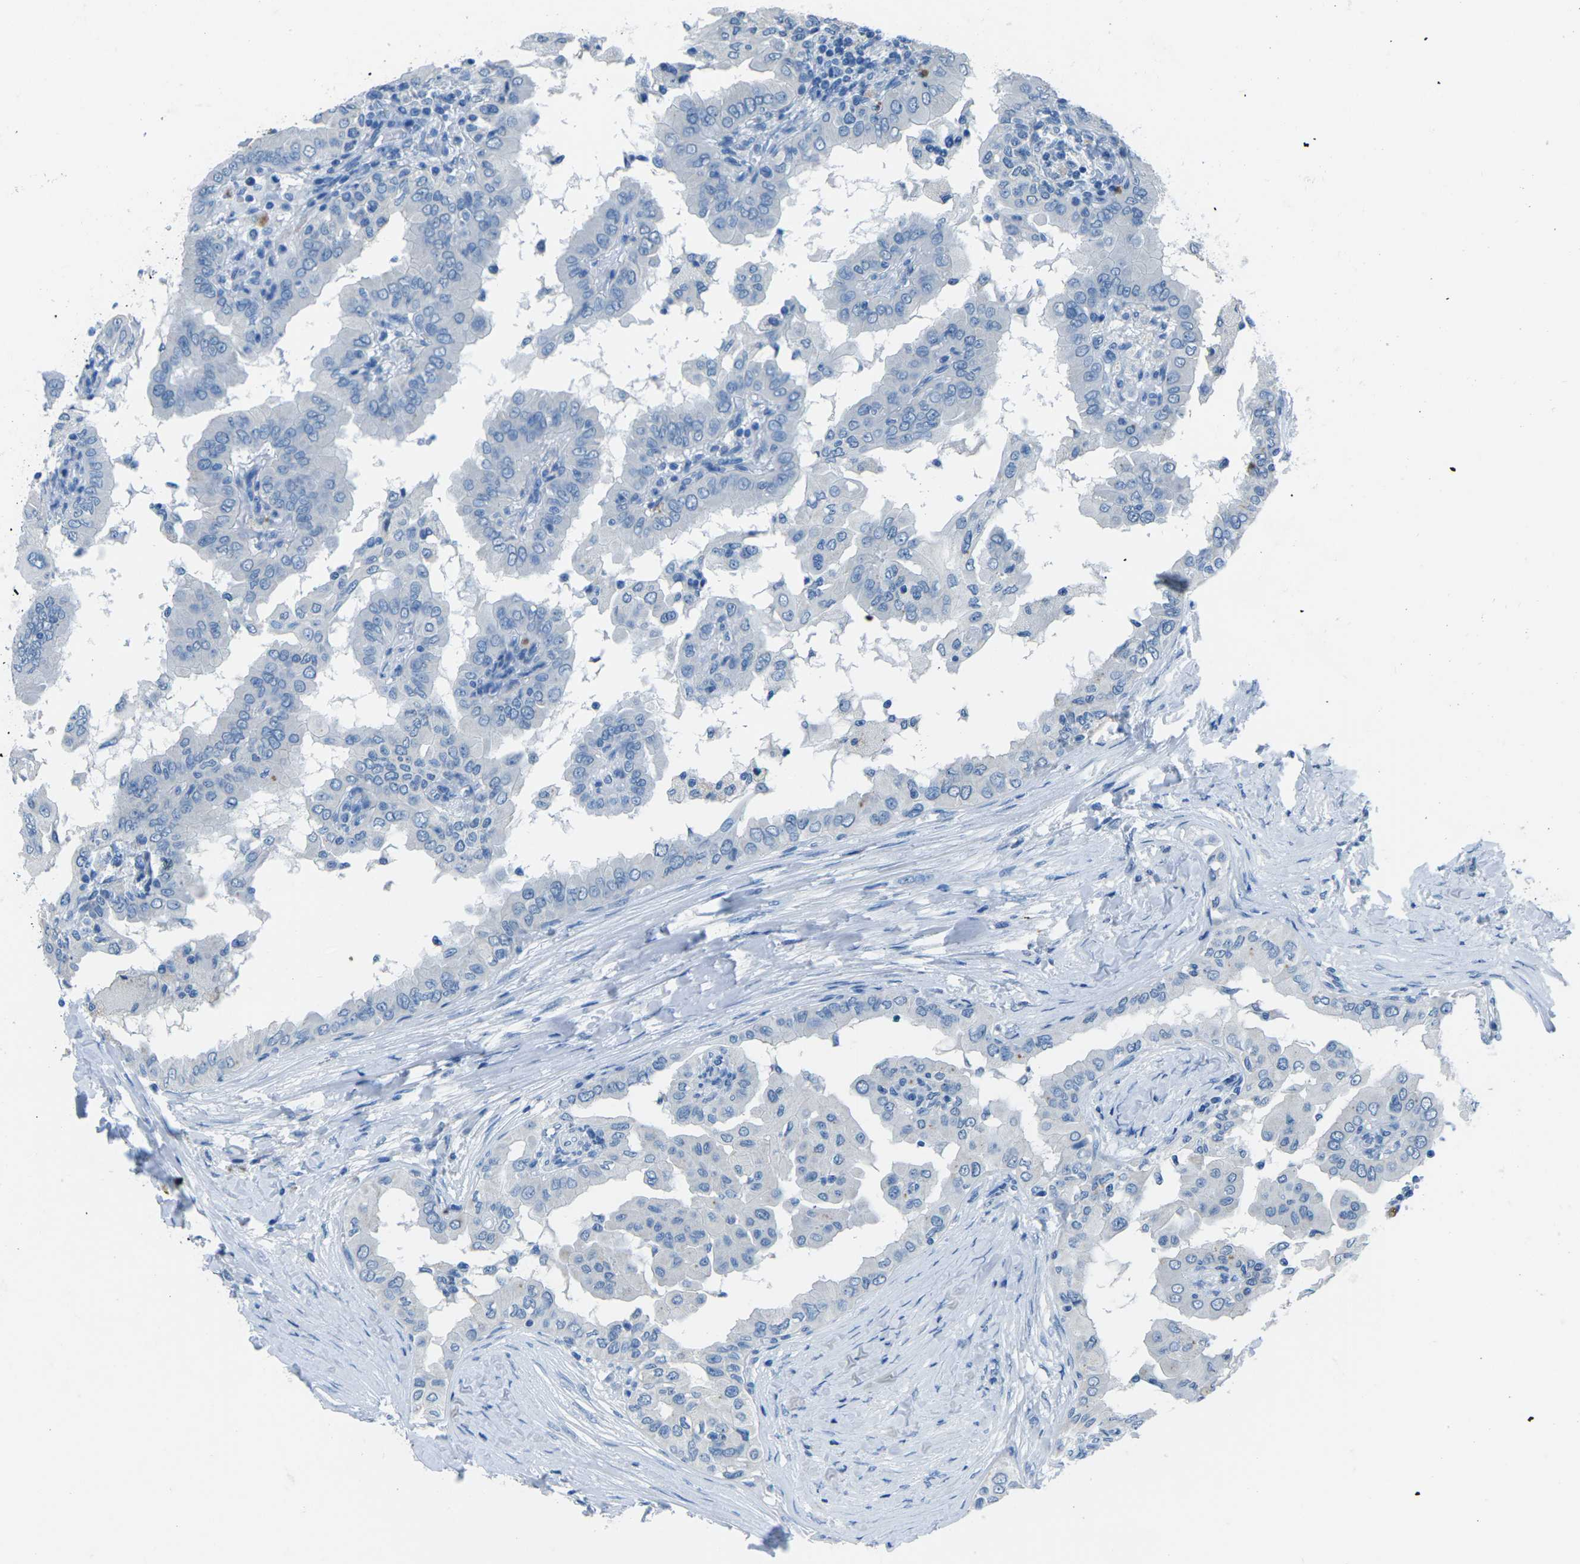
{"staining": {"intensity": "negative", "quantity": "none", "location": "none"}, "tissue": "thyroid cancer", "cell_type": "Tumor cells", "image_type": "cancer", "snomed": [{"axis": "morphology", "description": "Papillary adenocarcinoma, NOS"}, {"axis": "topography", "description": "Thyroid gland"}], "caption": "This is a photomicrograph of immunohistochemistry (IHC) staining of papillary adenocarcinoma (thyroid), which shows no staining in tumor cells.", "gene": "MYH8", "patient": {"sex": "male", "age": 33}}